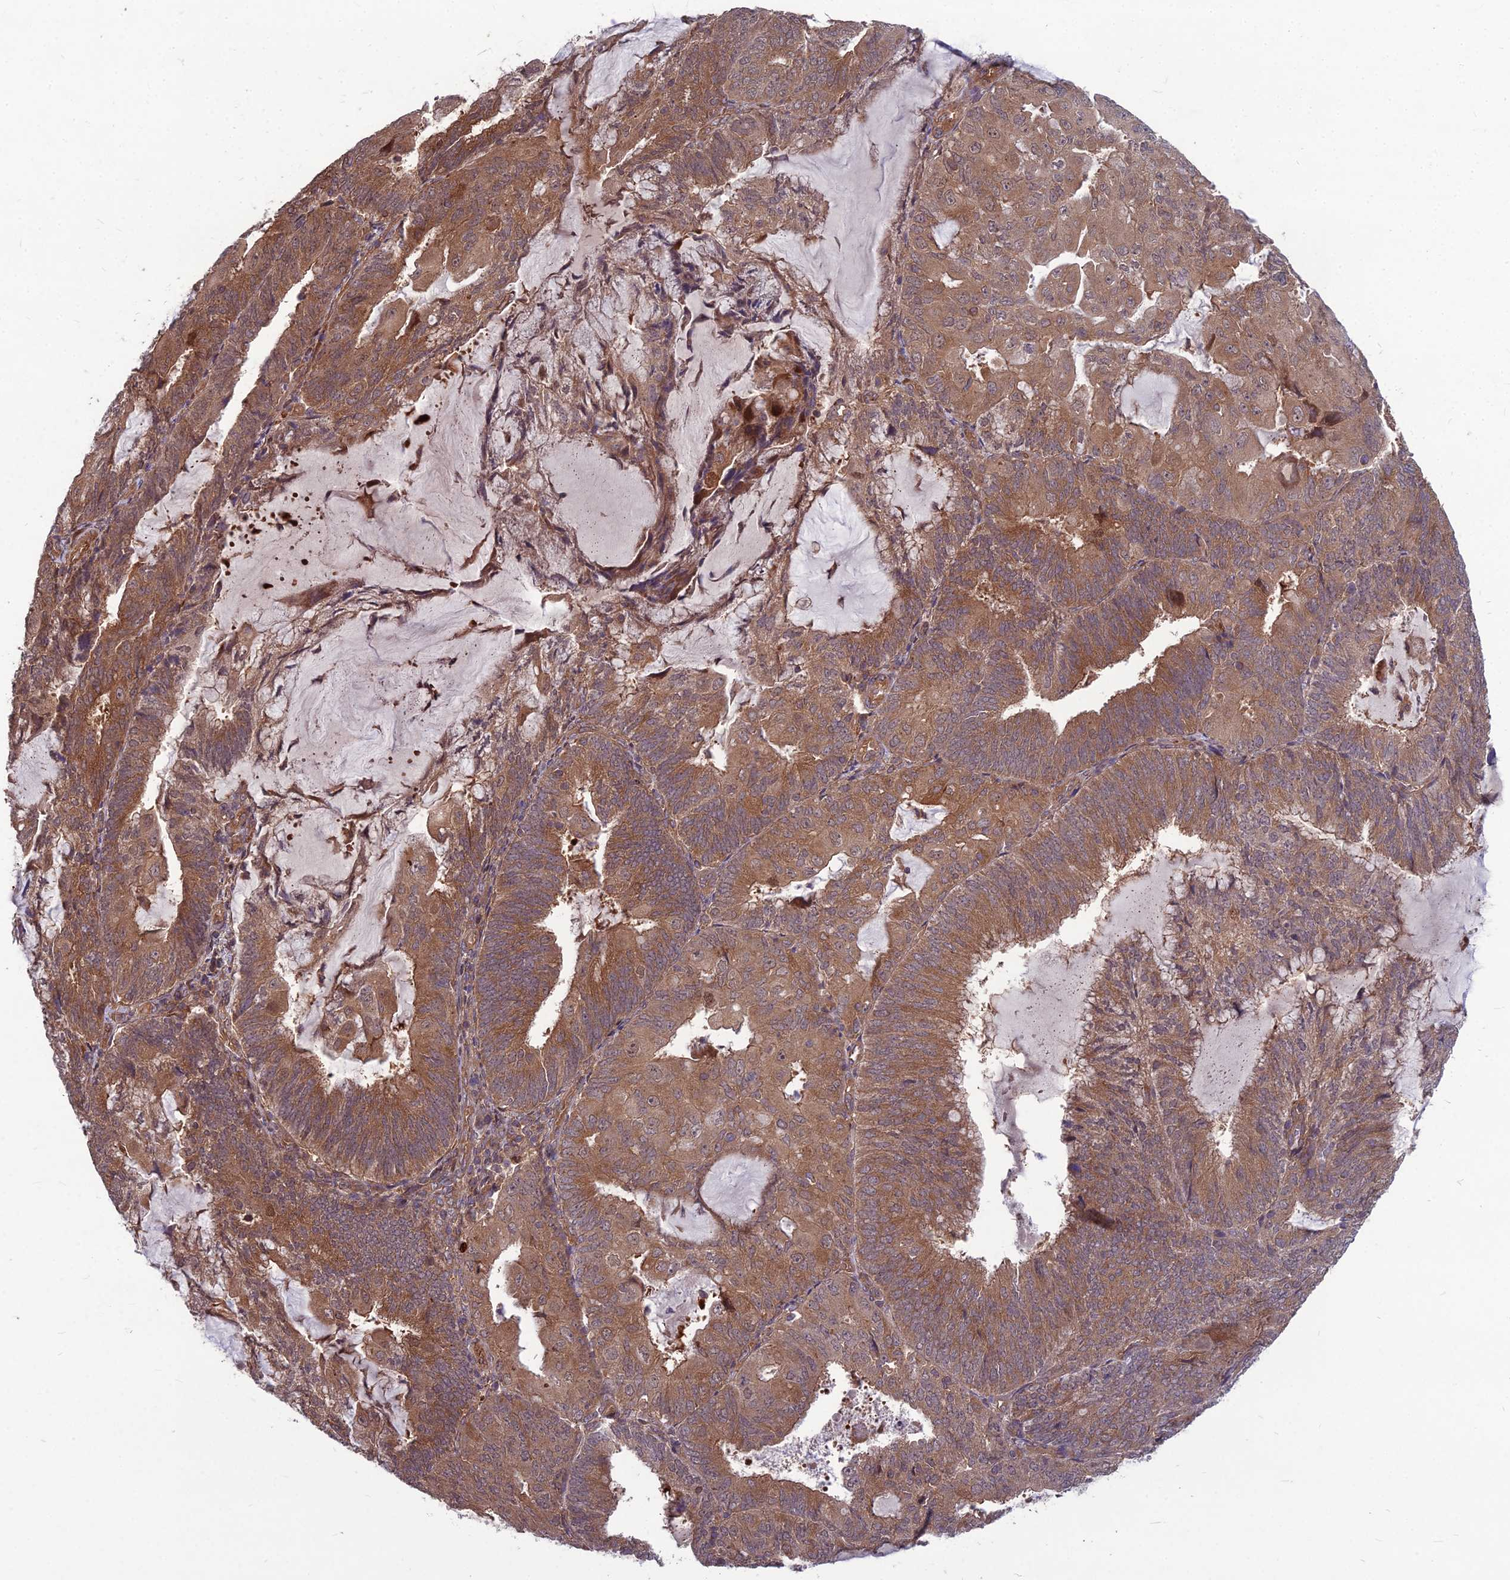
{"staining": {"intensity": "moderate", "quantity": ">75%", "location": "cytoplasmic/membranous"}, "tissue": "endometrial cancer", "cell_type": "Tumor cells", "image_type": "cancer", "snomed": [{"axis": "morphology", "description": "Adenocarcinoma, NOS"}, {"axis": "topography", "description": "Endometrium"}], "caption": "IHC (DAB) staining of human endometrial adenocarcinoma exhibits moderate cytoplasmic/membranous protein staining in approximately >75% of tumor cells.", "gene": "MFSD8", "patient": {"sex": "female", "age": 81}}